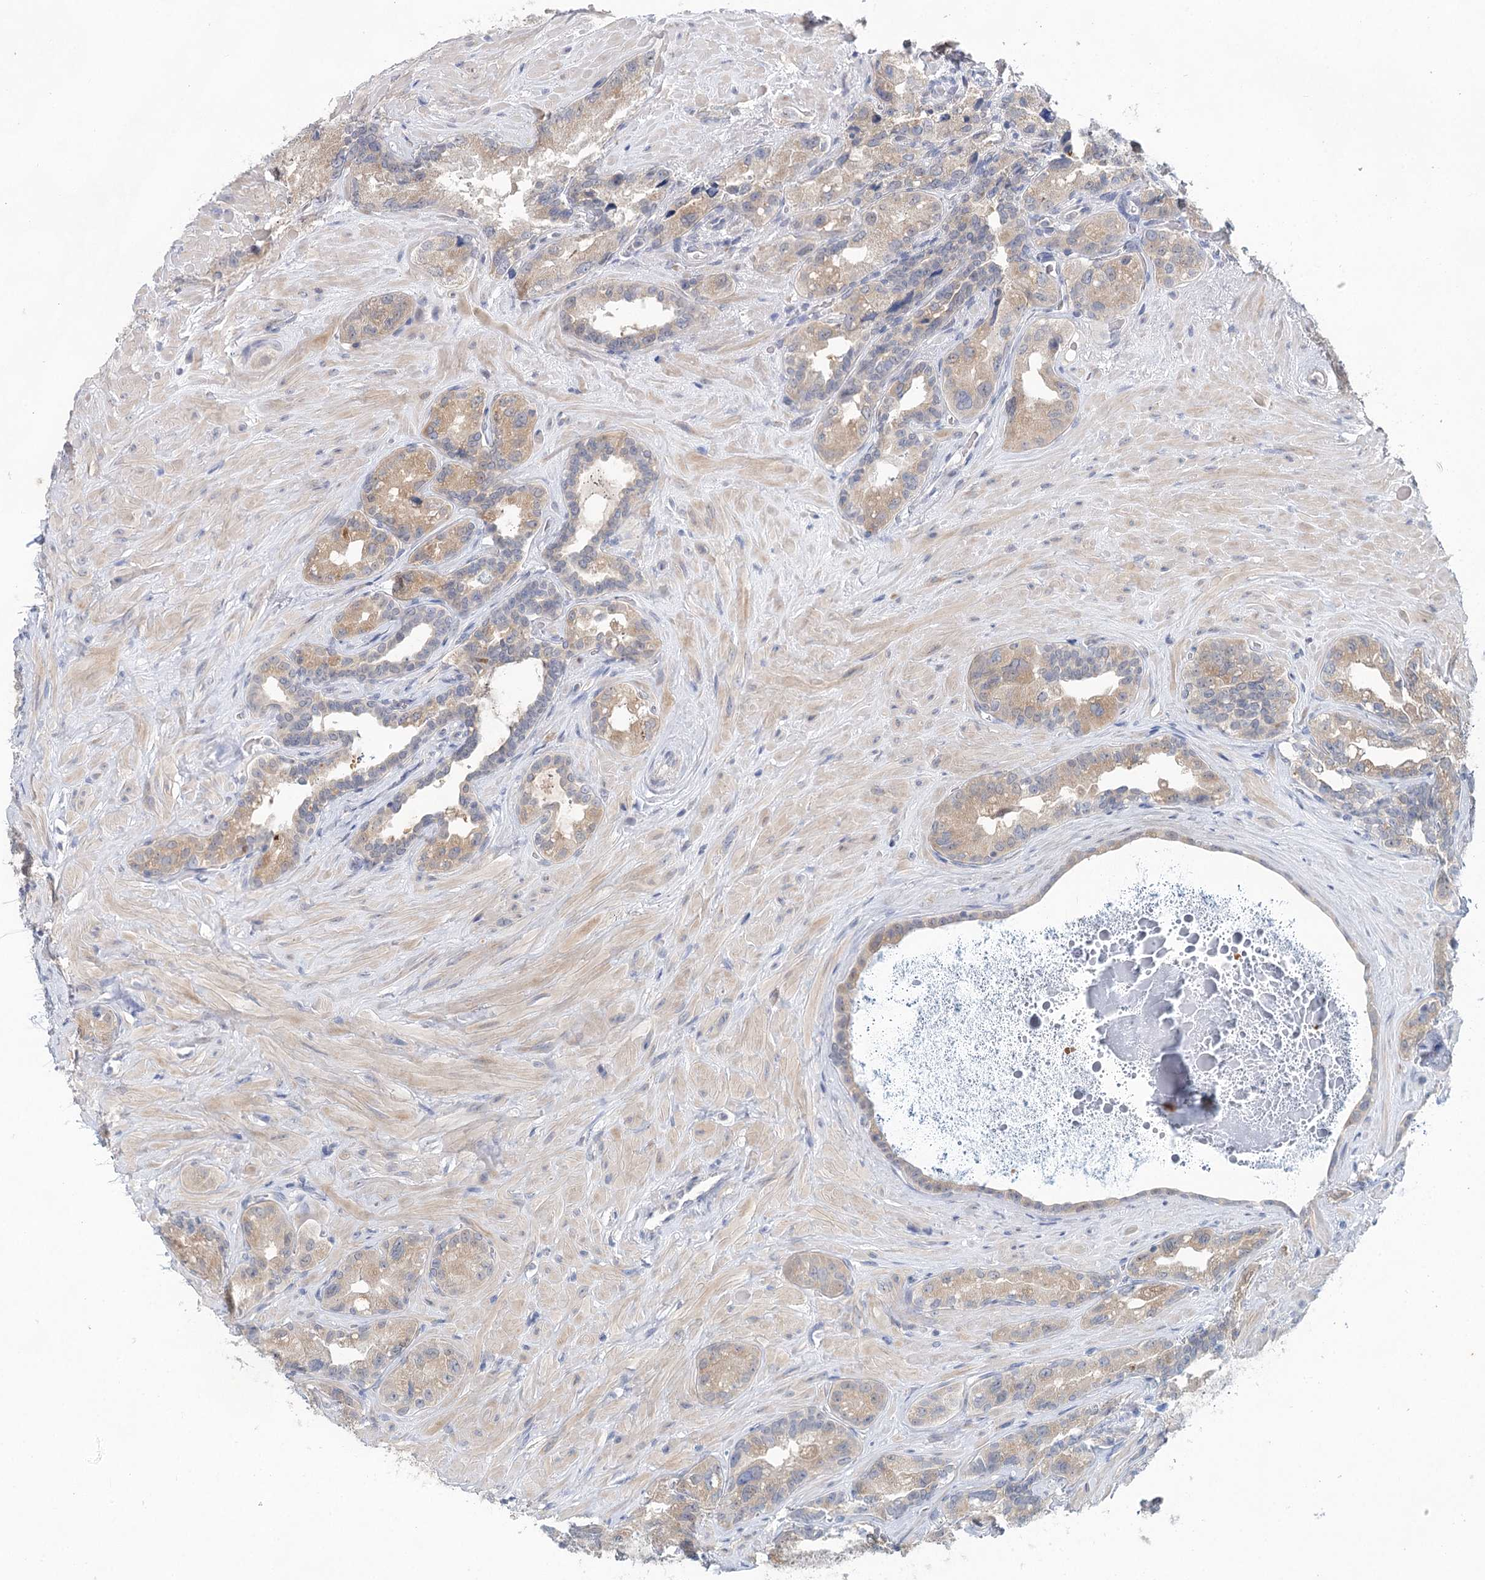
{"staining": {"intensity": "moderate", "quantity": "25%-75%", "location": "cytoplasmic/membranous"}, "tissue": "seminal vesicle", "cell_type": "Glandular cells", "image_type": "normal", "snomed": [{"axis": "morphology", "description": "Normal tissue, NOS"}, {"axis": "topography", "description": "Seminal veicle"}, {"axis": "topography", "description": "Peripheral nerve tissue"}], "caption": "Protein positivity by IHC displays moderate cytoplasmic/membranous expression in approximately 25%-75% of glandular cells in unremarkable seminal vesicle.", "gene": "BLTP1", "patient": {"sex": "male", "age": 67}}